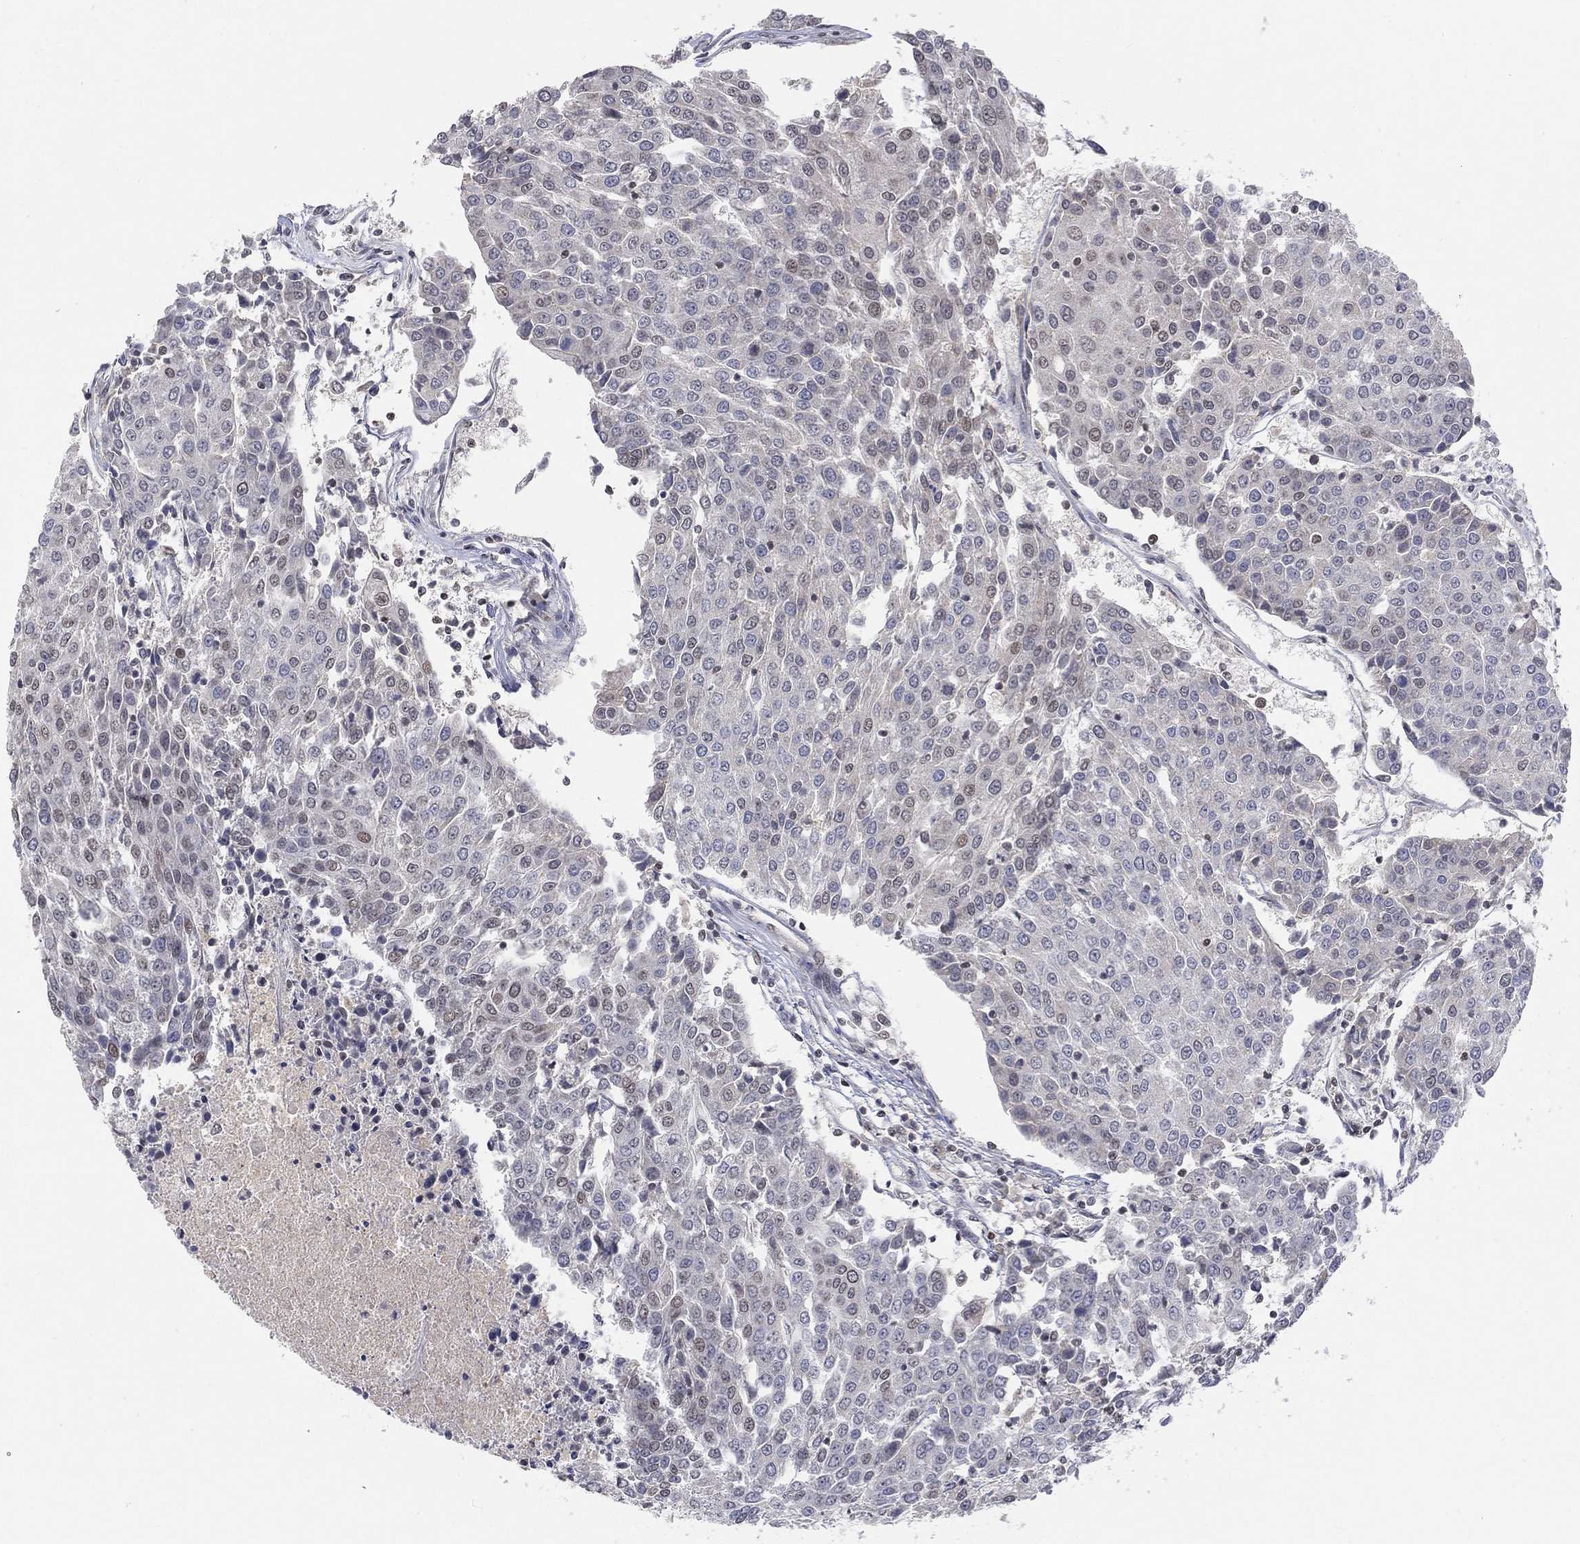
{"staining": {"intensity": "negative", "quantity": "none", "location": "none"}, "tissue": "urothelial cancer", "cell_type": "Tumor cells", "image_type": "cancer", "snomed": [{"axis": "morphology", "description": "Urothelial carcinoma, High grade"}, {"axis": "topography", "description": "Urinary bladder"}], "caption": "A high-resolution micrograph shows immunohistochemistry staining of urothelial cancer, which shows no significant expression in tumor cells.", "gene": "KLF12", "patient": {"sex": "female", "age": 85}}